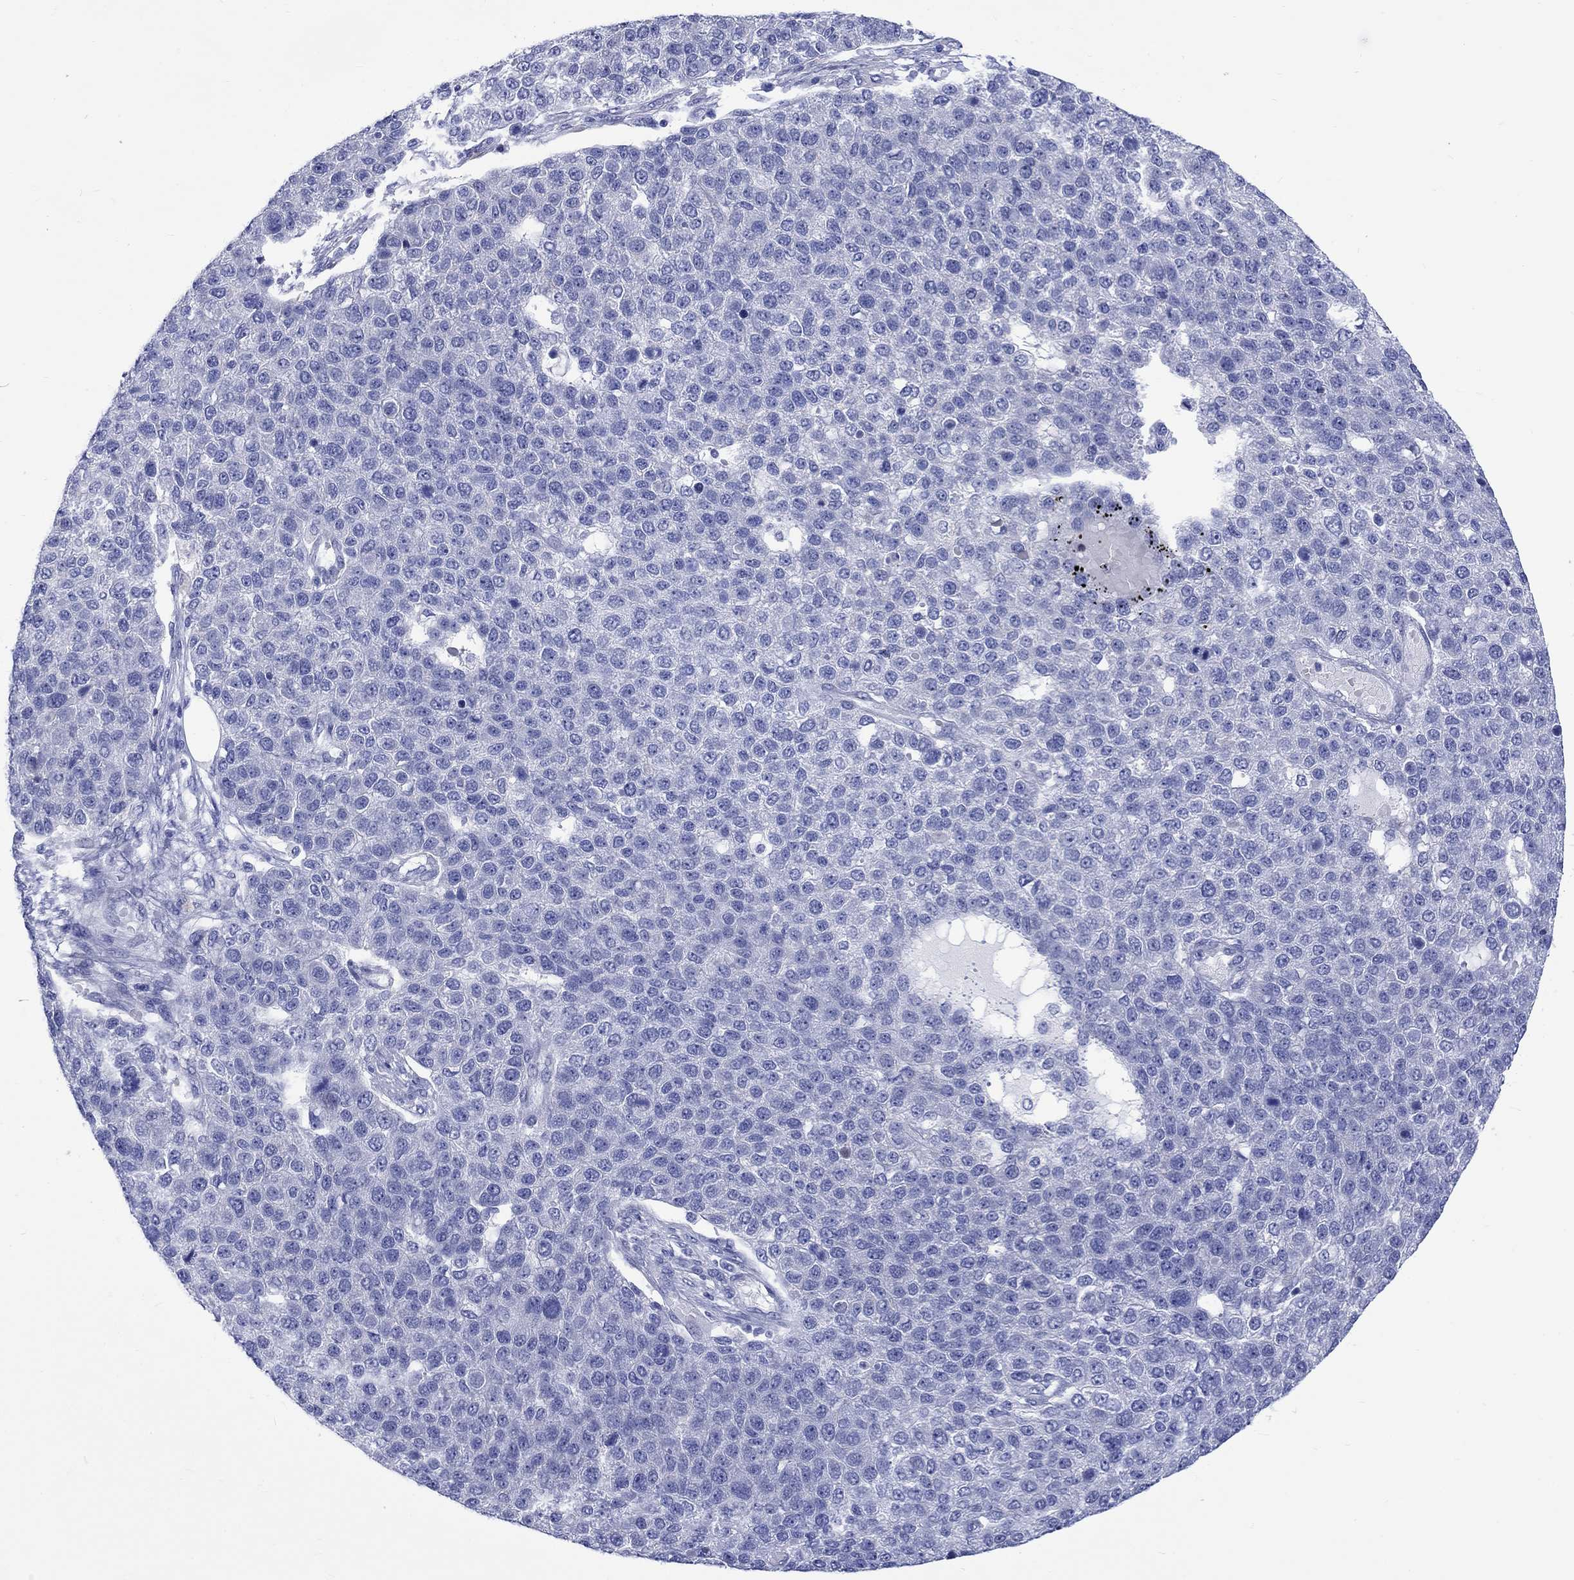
{"staining": {"intensity": "negative", "quantity": "none", "location": "none"}, "tissue": "pancreatic cancer", "cell_type": "Tumor cells", "image_type": "cancer", "snomed": [{"axis": "morphology", "description": "Adenocarcinoma, NOS"}, {"axis": "topography", "description": "Pancreas"}], "caption": "Adenocarcinoma (pancreatic) stained for a protein using immunohistochemistry (IHC) displays no staining tumor cells.", "gene": "SH2D7", "patient": {"sex": "female", "age": 61}}